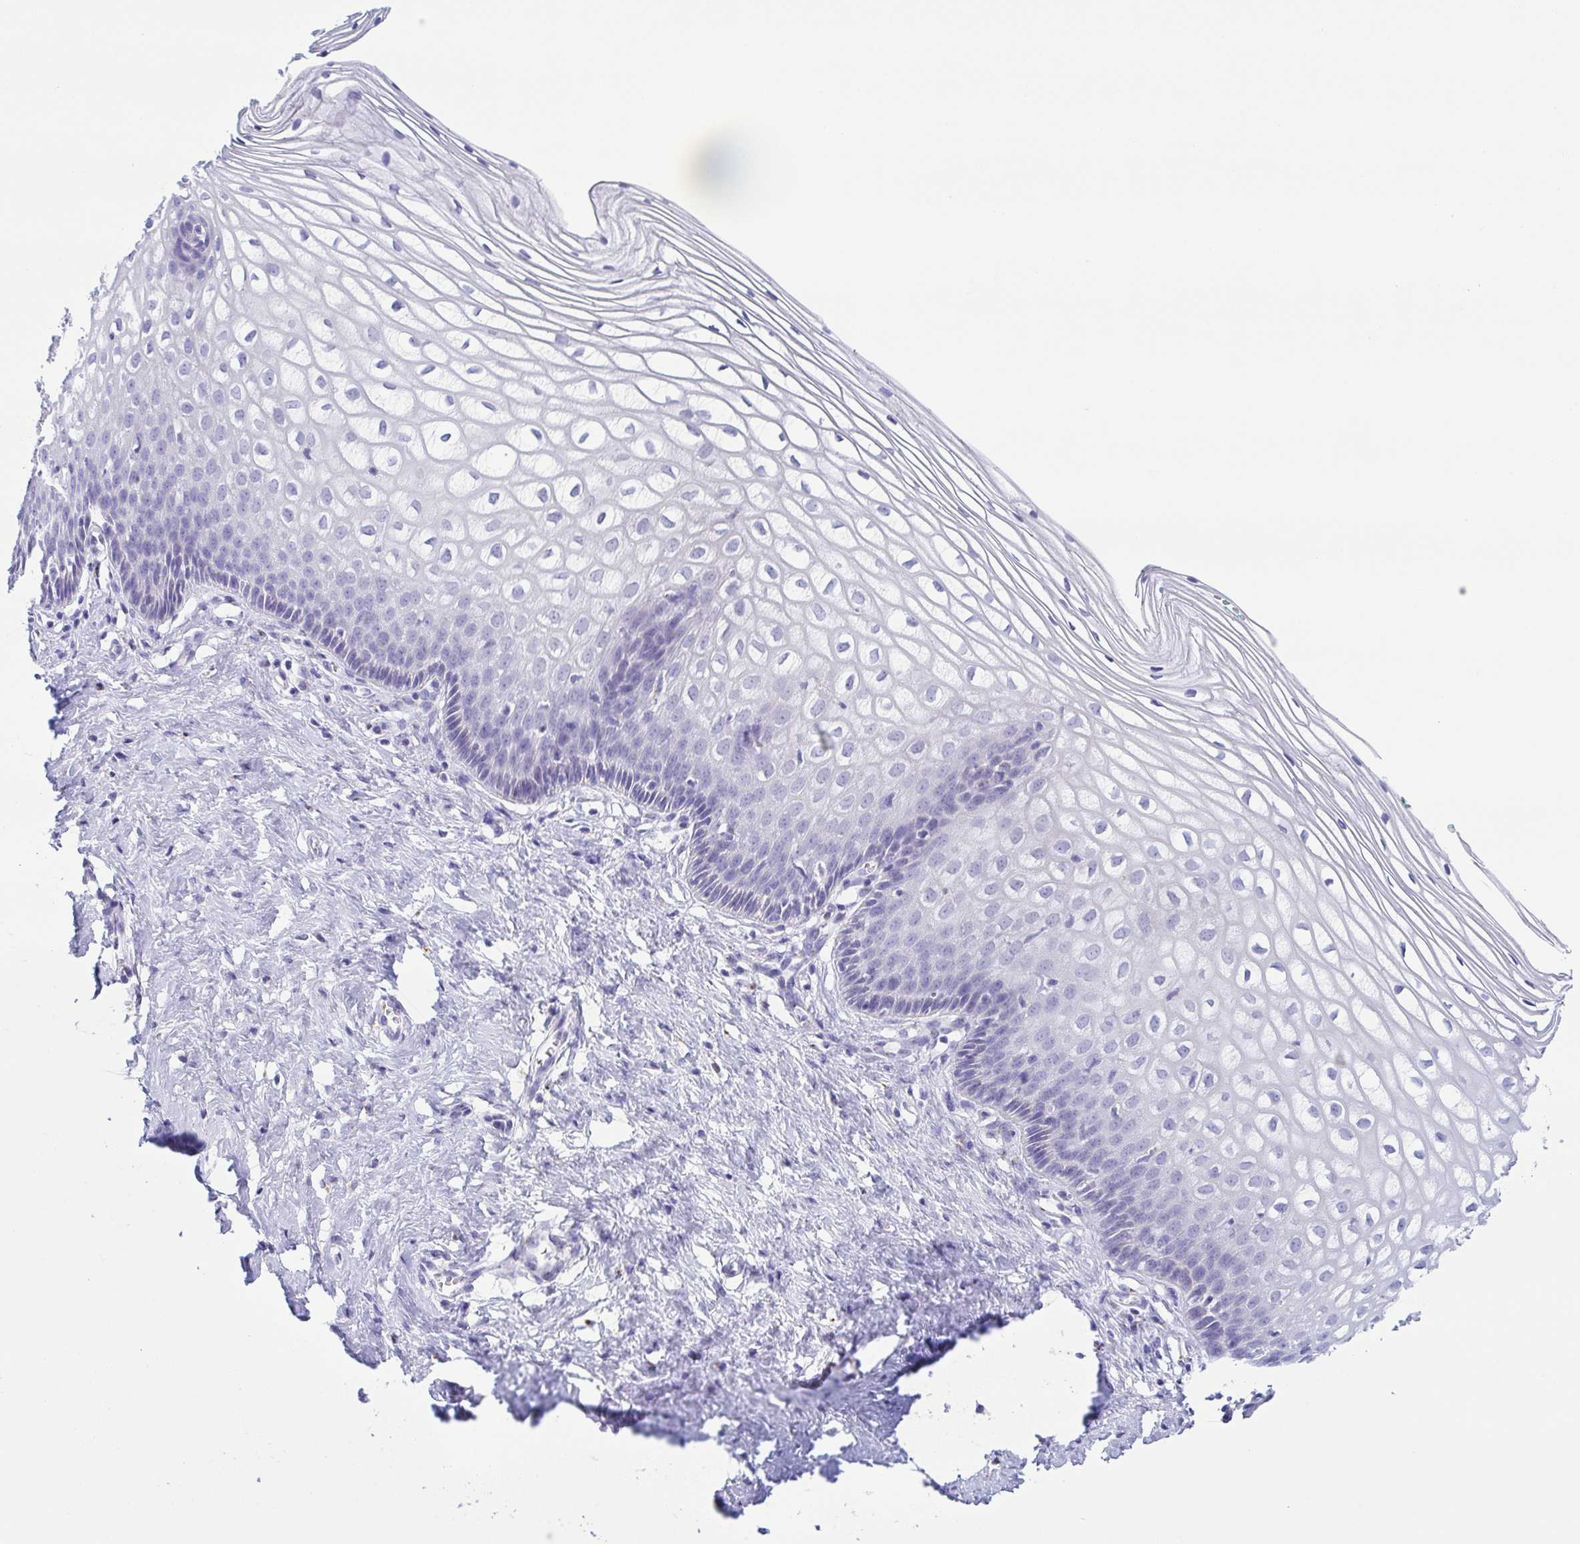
{"staining": {"intensity": "negative", "quantity": "none", "location": "none"}, "tissue": "cervix", "cell_type": "Glandular cells", "image_type": "normal", "snomed": [{"axis": "morphology", "description": "Normal tissue, NOS"}, {"axis": "topography", "description": "Cervix"}], "caption": "DAB immunohistochemical staining of normal human cervix displays no significant expression in glandular cells. Brightfield microscopy of immunohistochemistry stained with DAB (3,3'-diaminobenzidine) (brown) and hematoxylin (blue), captured at high magnification.", "gene": "SULT1B1", "patient": {"sex": "female", "age": 36}}